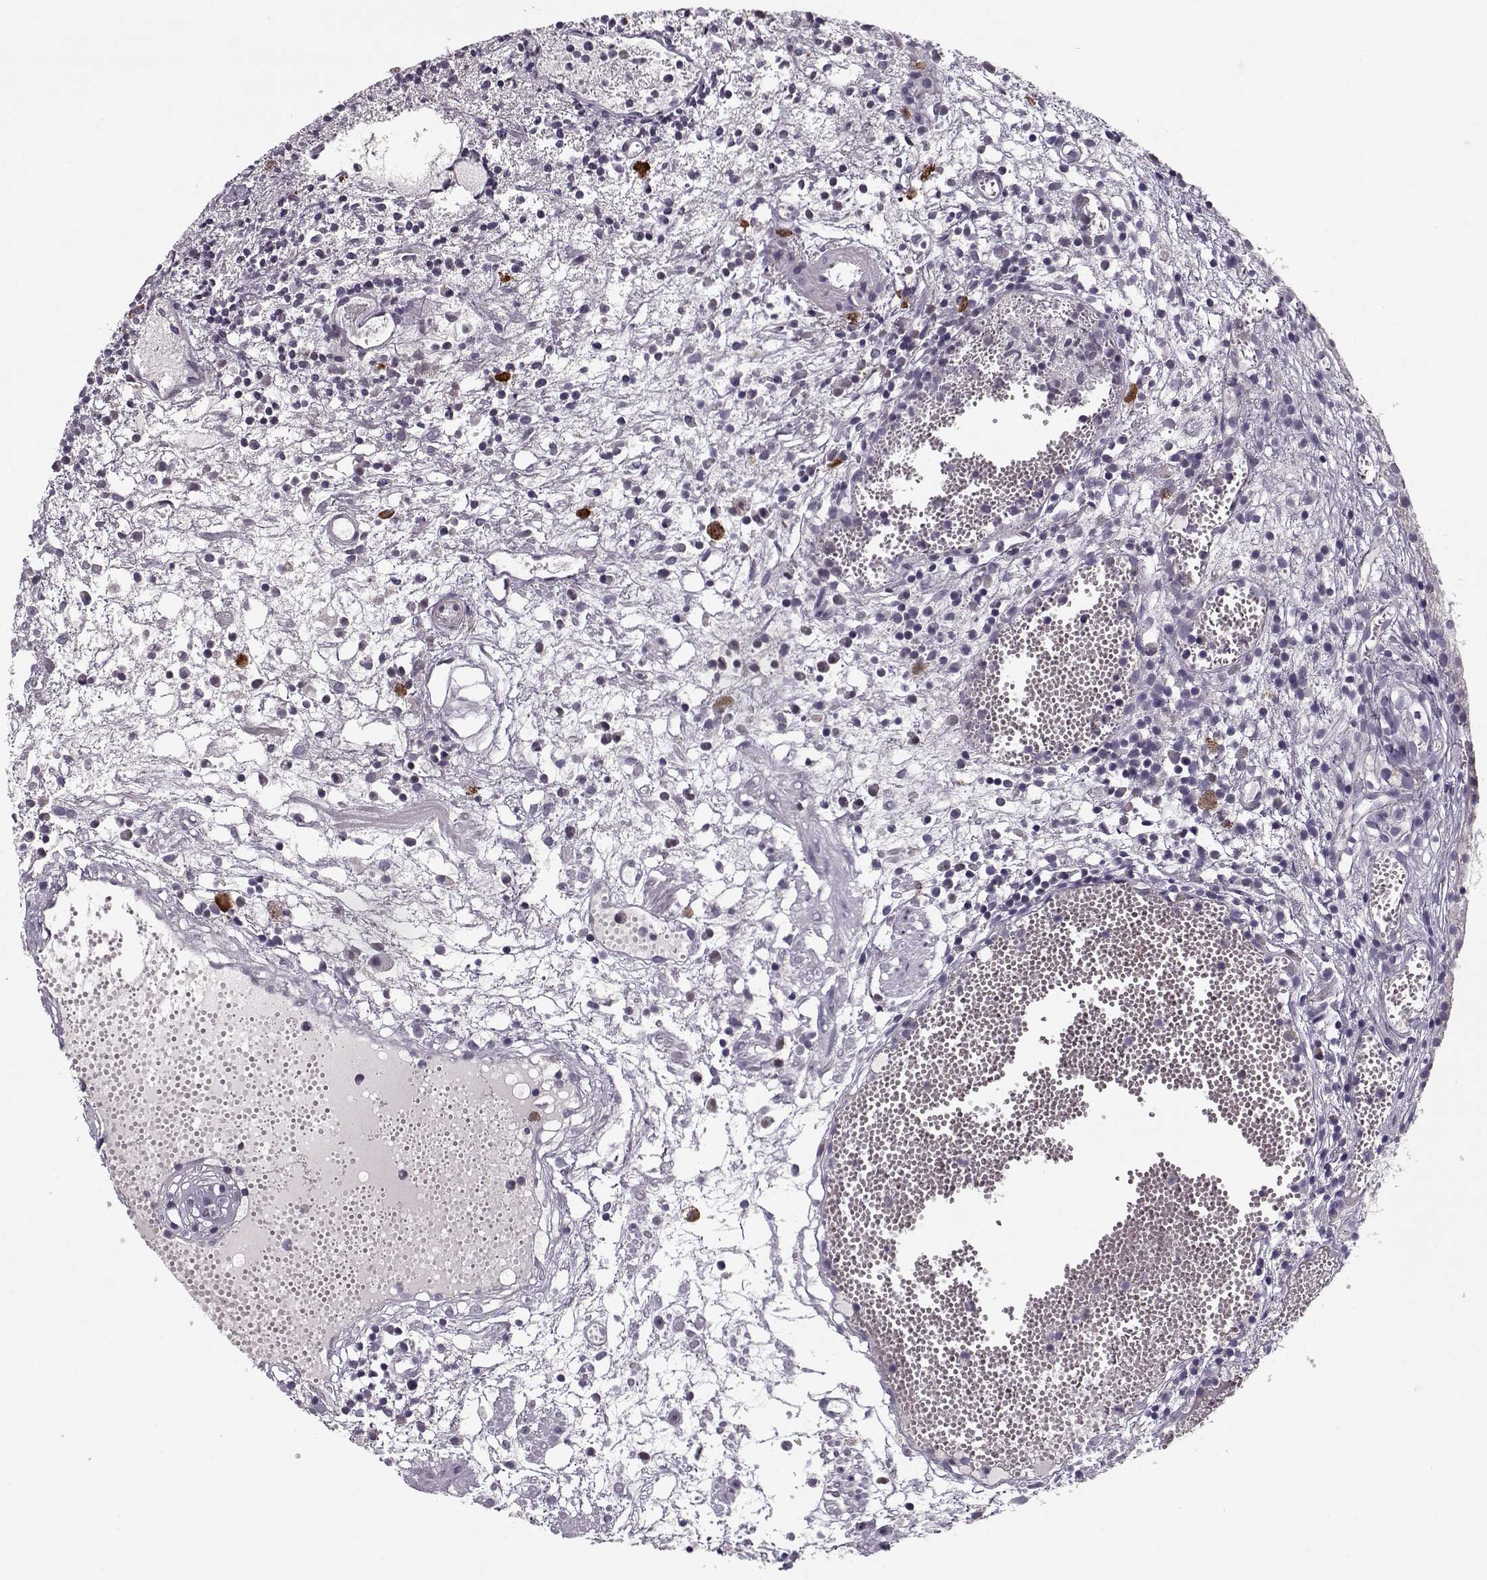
{"staining": {"intensity": "negative", "quantity": "none", "location": "none"}, "tissue": "urothelial cancer", "cell_type": "Tumor cells", "image_type": "cancer", "snomed": [{"axis": "morphology", "description": "Urothelial carcinoma, Low grade"}, {"axis": "topography", "description": "Urinary bladder"}], "caption": "Tumor cells show no significant protein staining in urothelial cancer.", "gene": "DNAI3", "patient": {"sex": "male", "age": 79}}